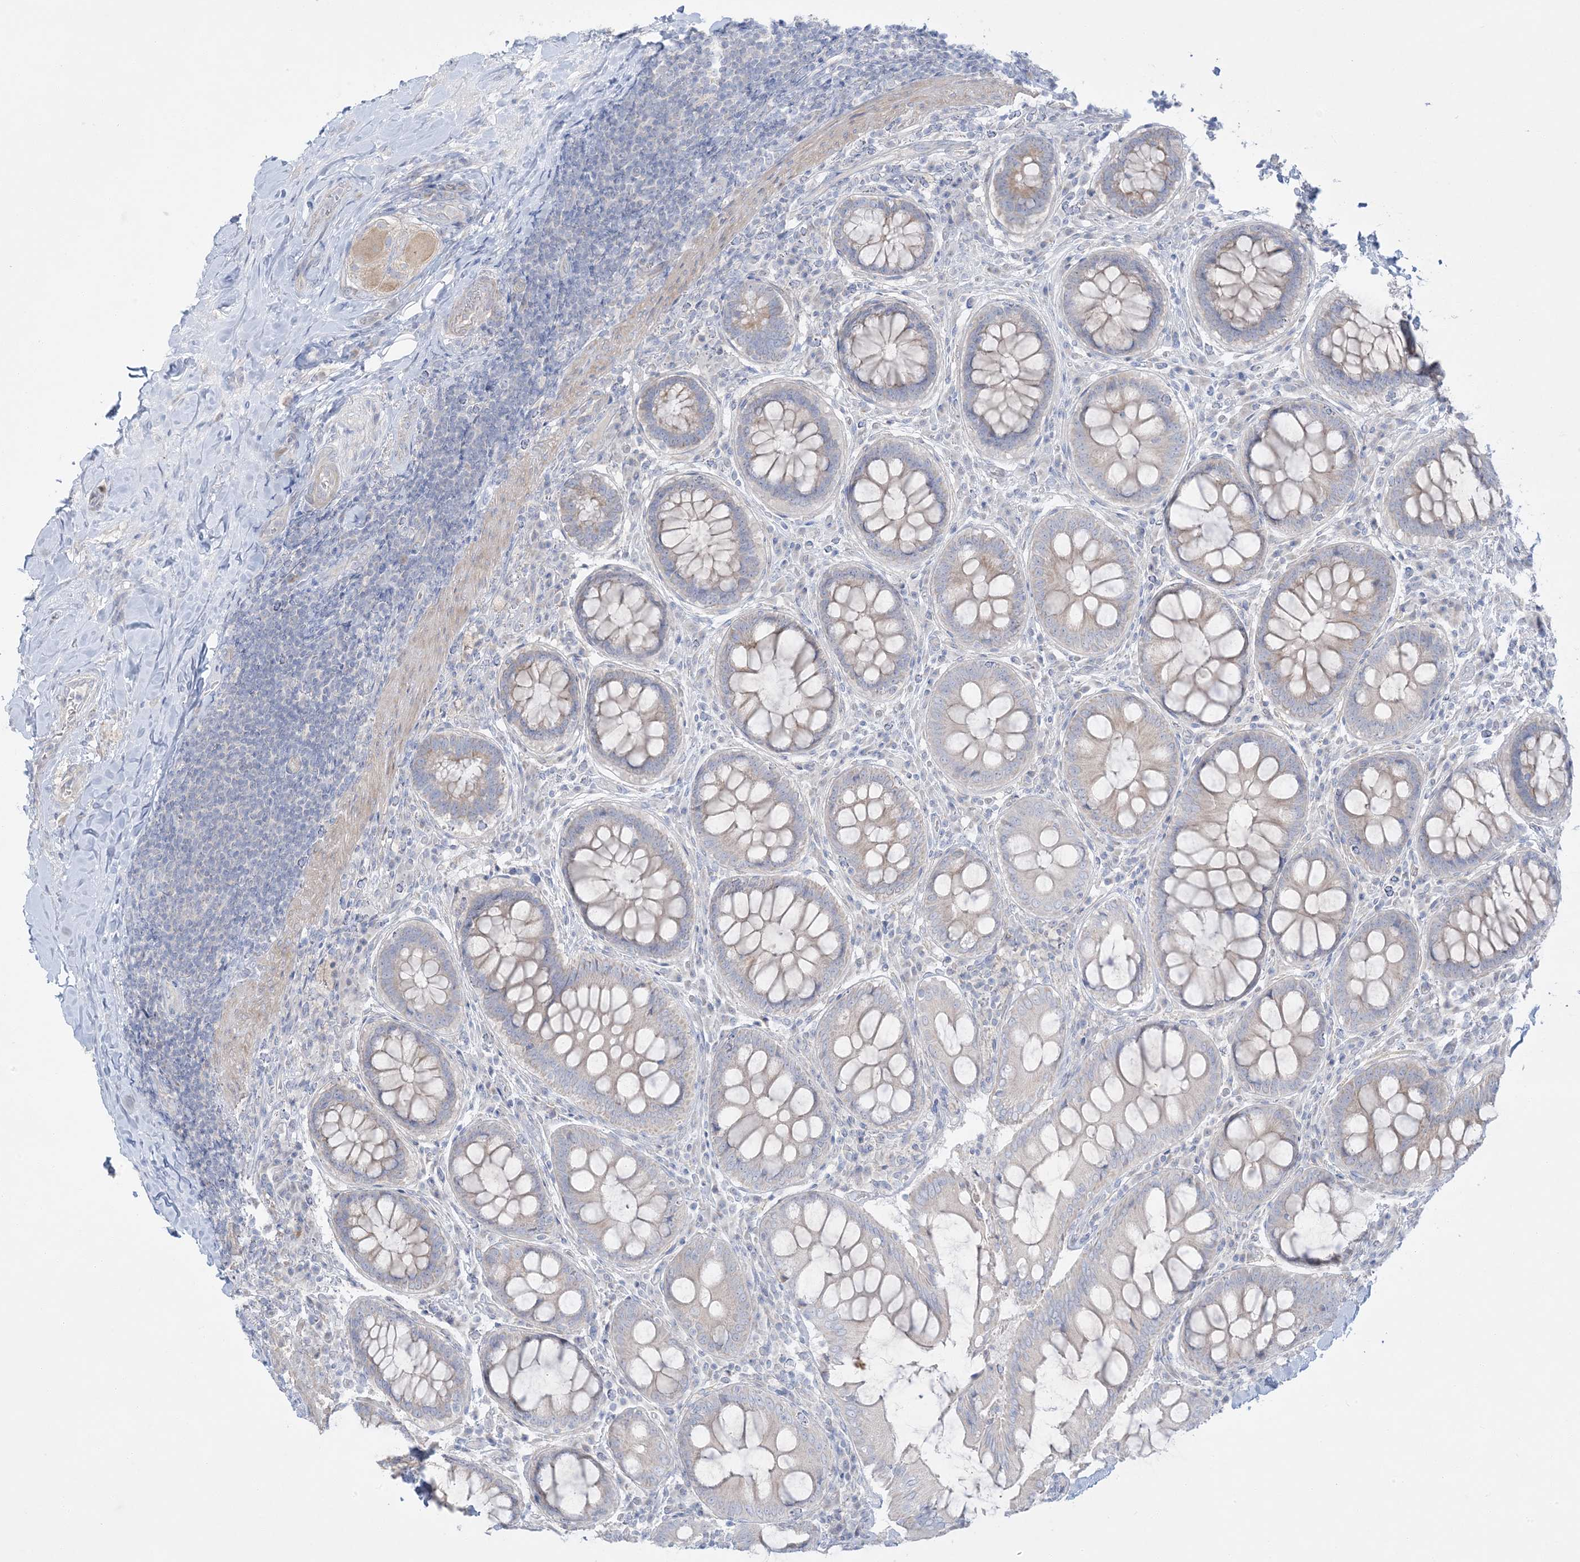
{"staining": {"intensity": "negative", "quantity": "none", "location": "none"}, "tissue": "colorectal cancer", "cell_type": "Tumor cells", "image_type": "cancer", "snomed": [{"axis": "morphology", "description": "Adenocarcinoma, NOS"}, {"axis": "topography", "description": "Colon"}], "caption": "This is an immunohistochemistry (IHC) photomicrograph of human colorectal adenocarcinoma. There is no expression in tumor cells.", "gene": "FAM184A", "patient": {"sex": "female", "age": 66}}